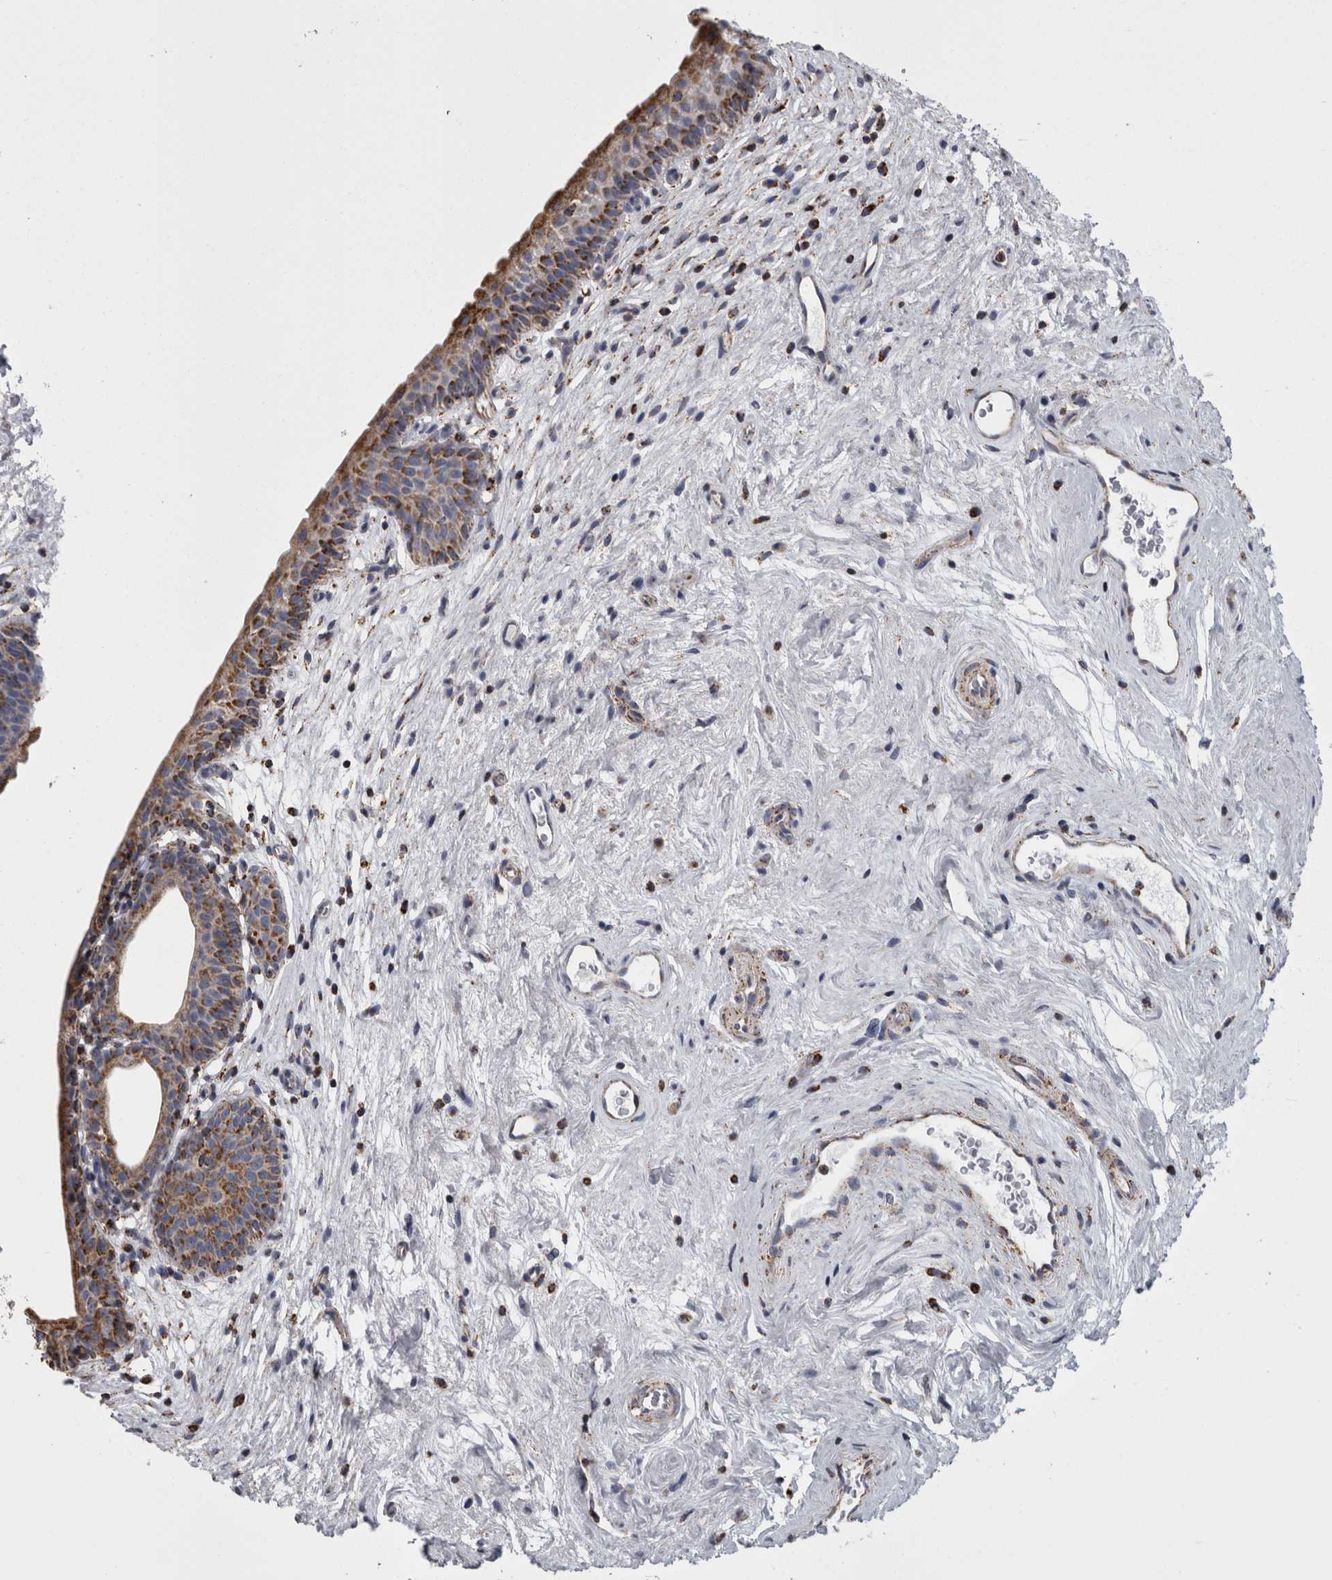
{"staining": {"intensity": "strong", "quantity": "25%-75%", "location": "cytoplasmic/membranous"}, "tissue": "urinary bladder", "cell_type": "Urothelial cells", "image_type": "normal", "snomed": [{"axis": "morphology", "description": "Normal tissue, NOS"}, {"axis": "topography", "description": "Urinary bladder"}], "caption": "Protein analysis of normal urinary bladder demonstrates strong cytoplasmic/membranous positivity in approximately 25%-75% of urothelial cells.", "gene": "MDH2", "patient": {"sex": "male", "age": 83}}